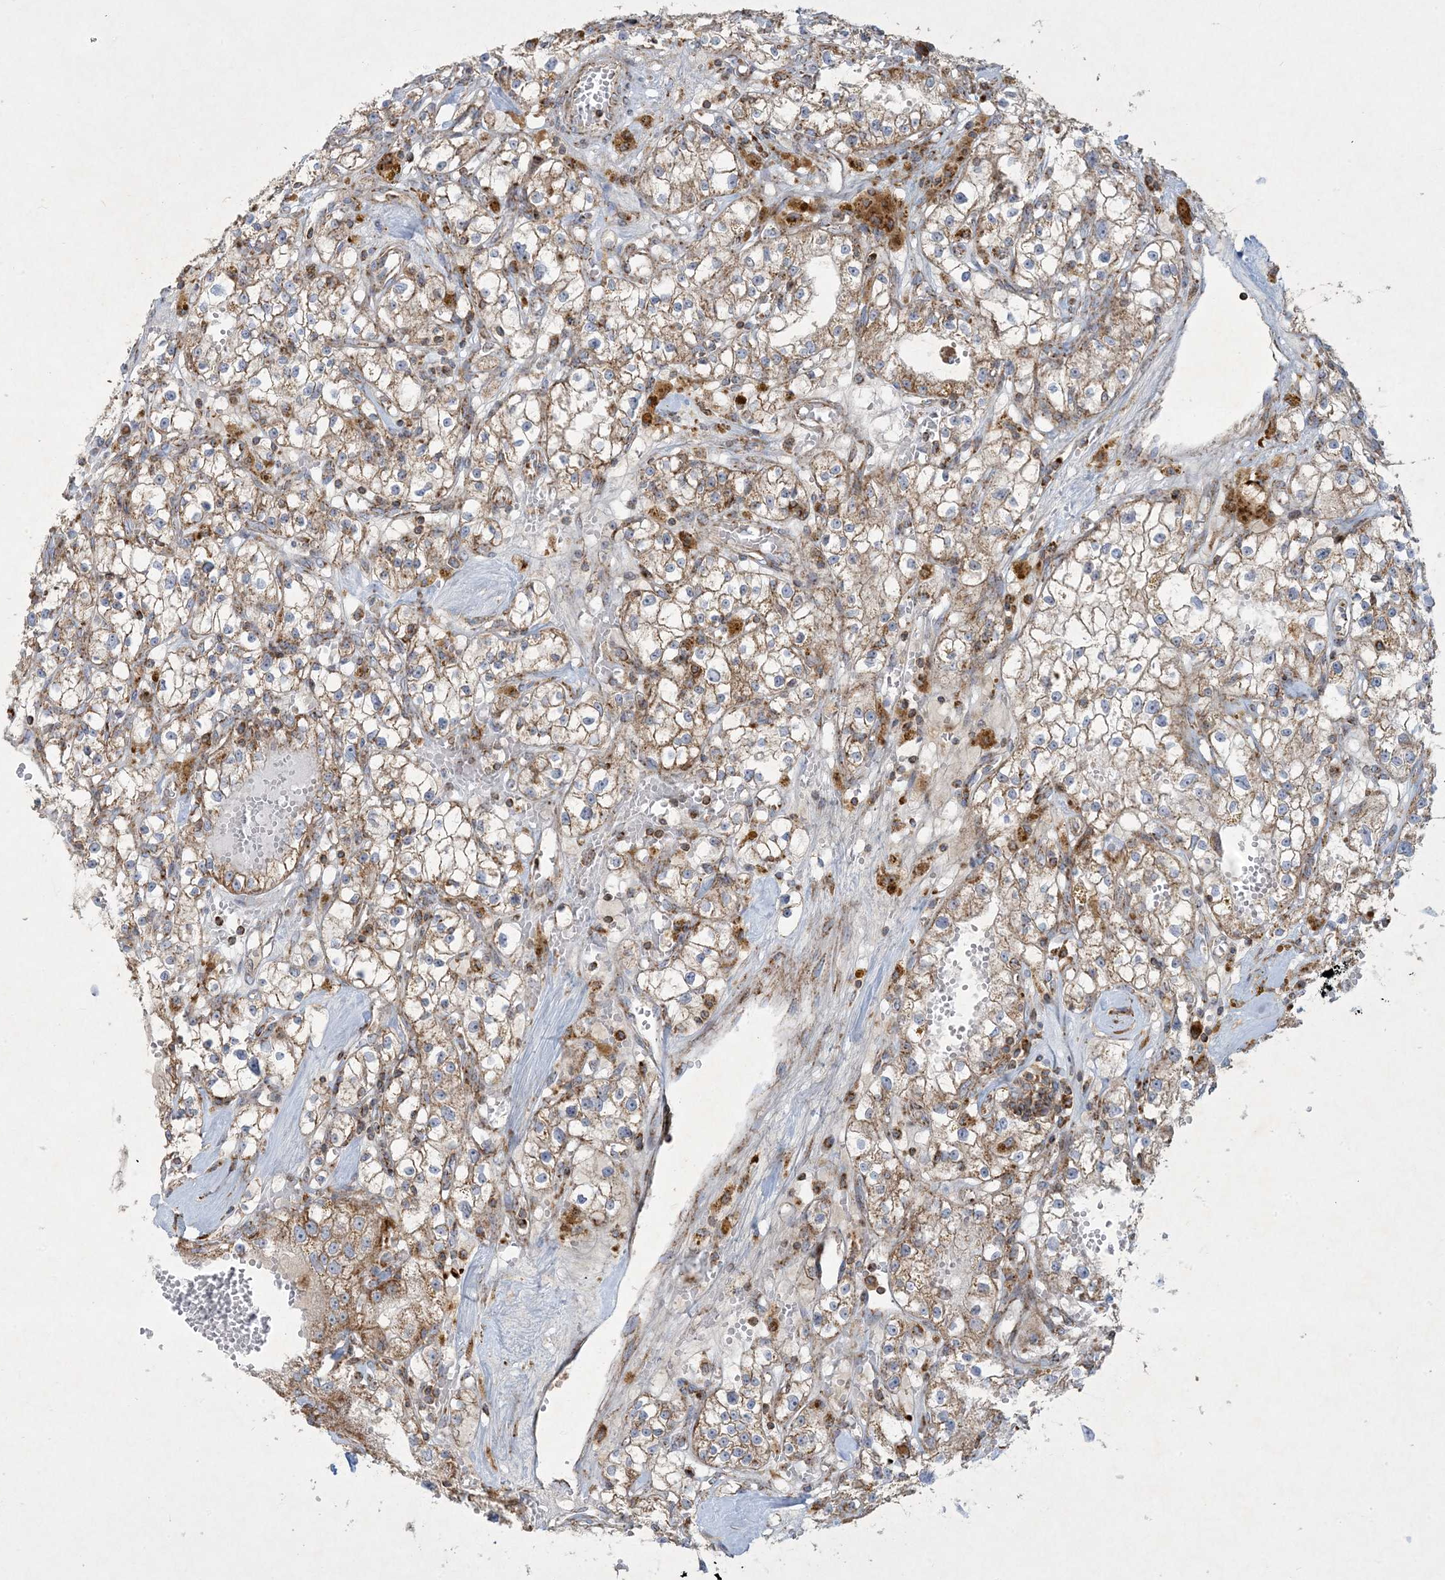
{"staining": {"intensity": "moderate", "quantity": ">75%", "location": "cytoplasmic/membranous"}, "tissue": "renal cancer", "cell_type": "Tumor cells", "image_type": "cancer", "snomed": [{"axis": "morphology", "description": "Adenocarcinoma, NOS"}, {"axis": "topography", "description": "Kidney"}], "caption": "Protein analysis of renal cancer (adenocarcinoma) tissue demonstrates moderate cytoplasmic/membranous positivity in about >75% of tumor cells. (Stains: DAB (3,3'-diaminobenzidine) in brown, nuclei in blue, Microscopy: brightfield microscopy at high magnification).", "gene": "BEND4", "patient": {"sex": "male", "age": 56}}